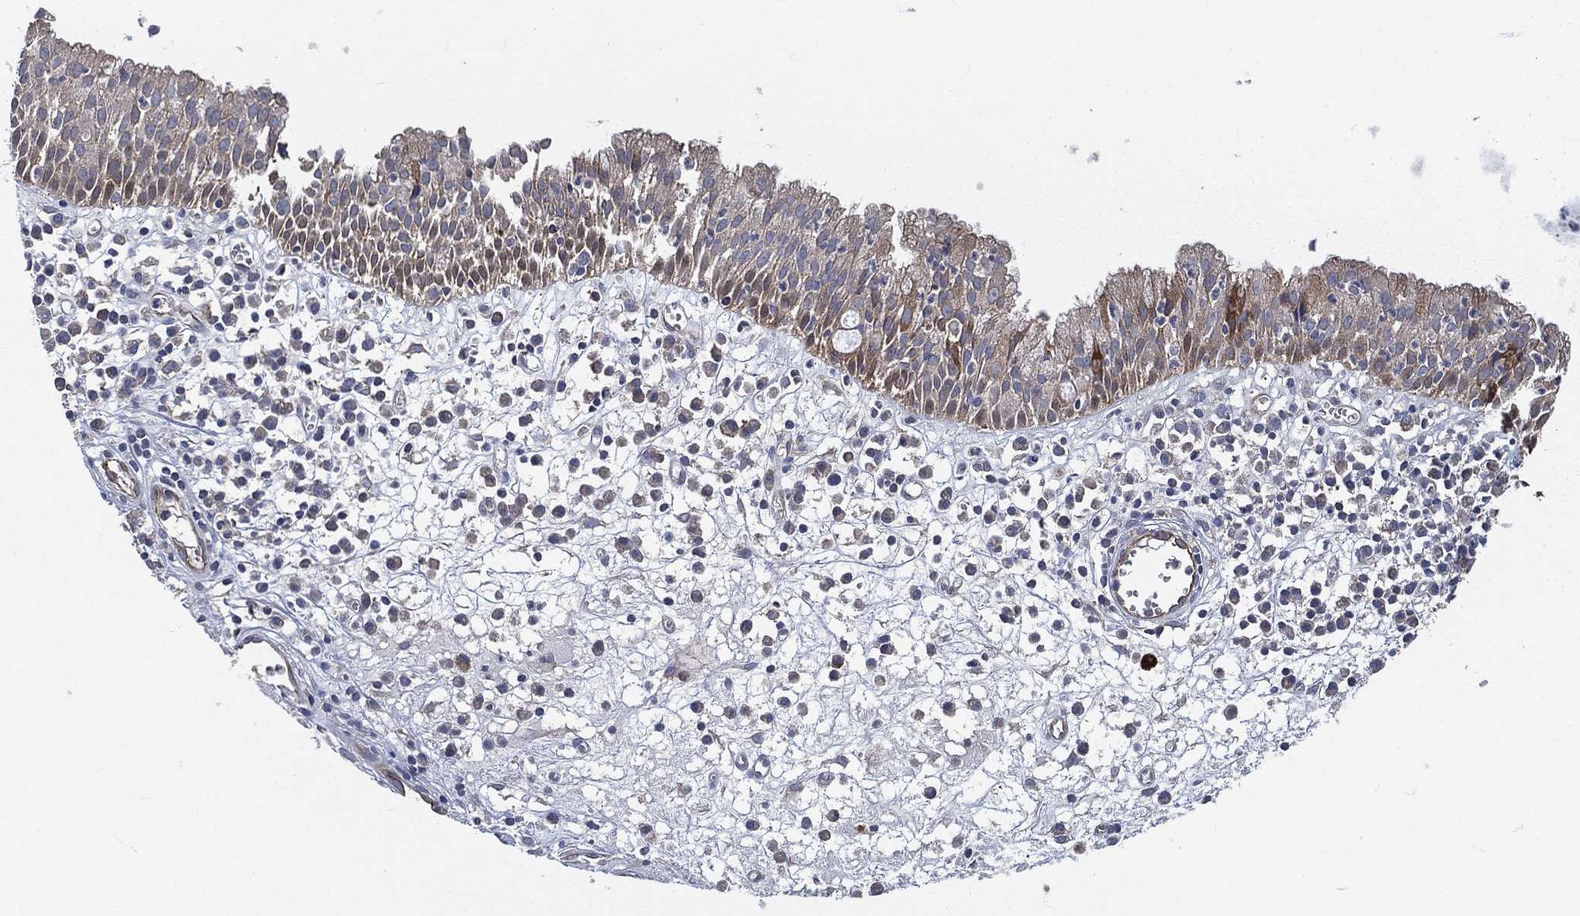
{"staining": {"intensity": "weak", "quantity": "25%-75%", "location": "cytoplasmic/membranous,nuclear"}, "tissue": "nasopharynx", "cell_type": "Respiratory epithelial cells", "image_type": "normal", "snomed": [{"axis": "morphology", "description": "Normal tissue, NOS"}, {"axis": "topography", "description": "Nasopharynx"}], "caption": "IHC image of benign nasopharynx: nasopharynx stained using immunohistochemistry shows low levels of weak protein expression localized specifically in the cytoplasmic/membranous,nuclear of respiratory epithelial cells, appearing as a cytoplasmic/membranous,nuclear brown color.", "gene": "SMPD3", "patient": {"sex": "female", "age": 77}}